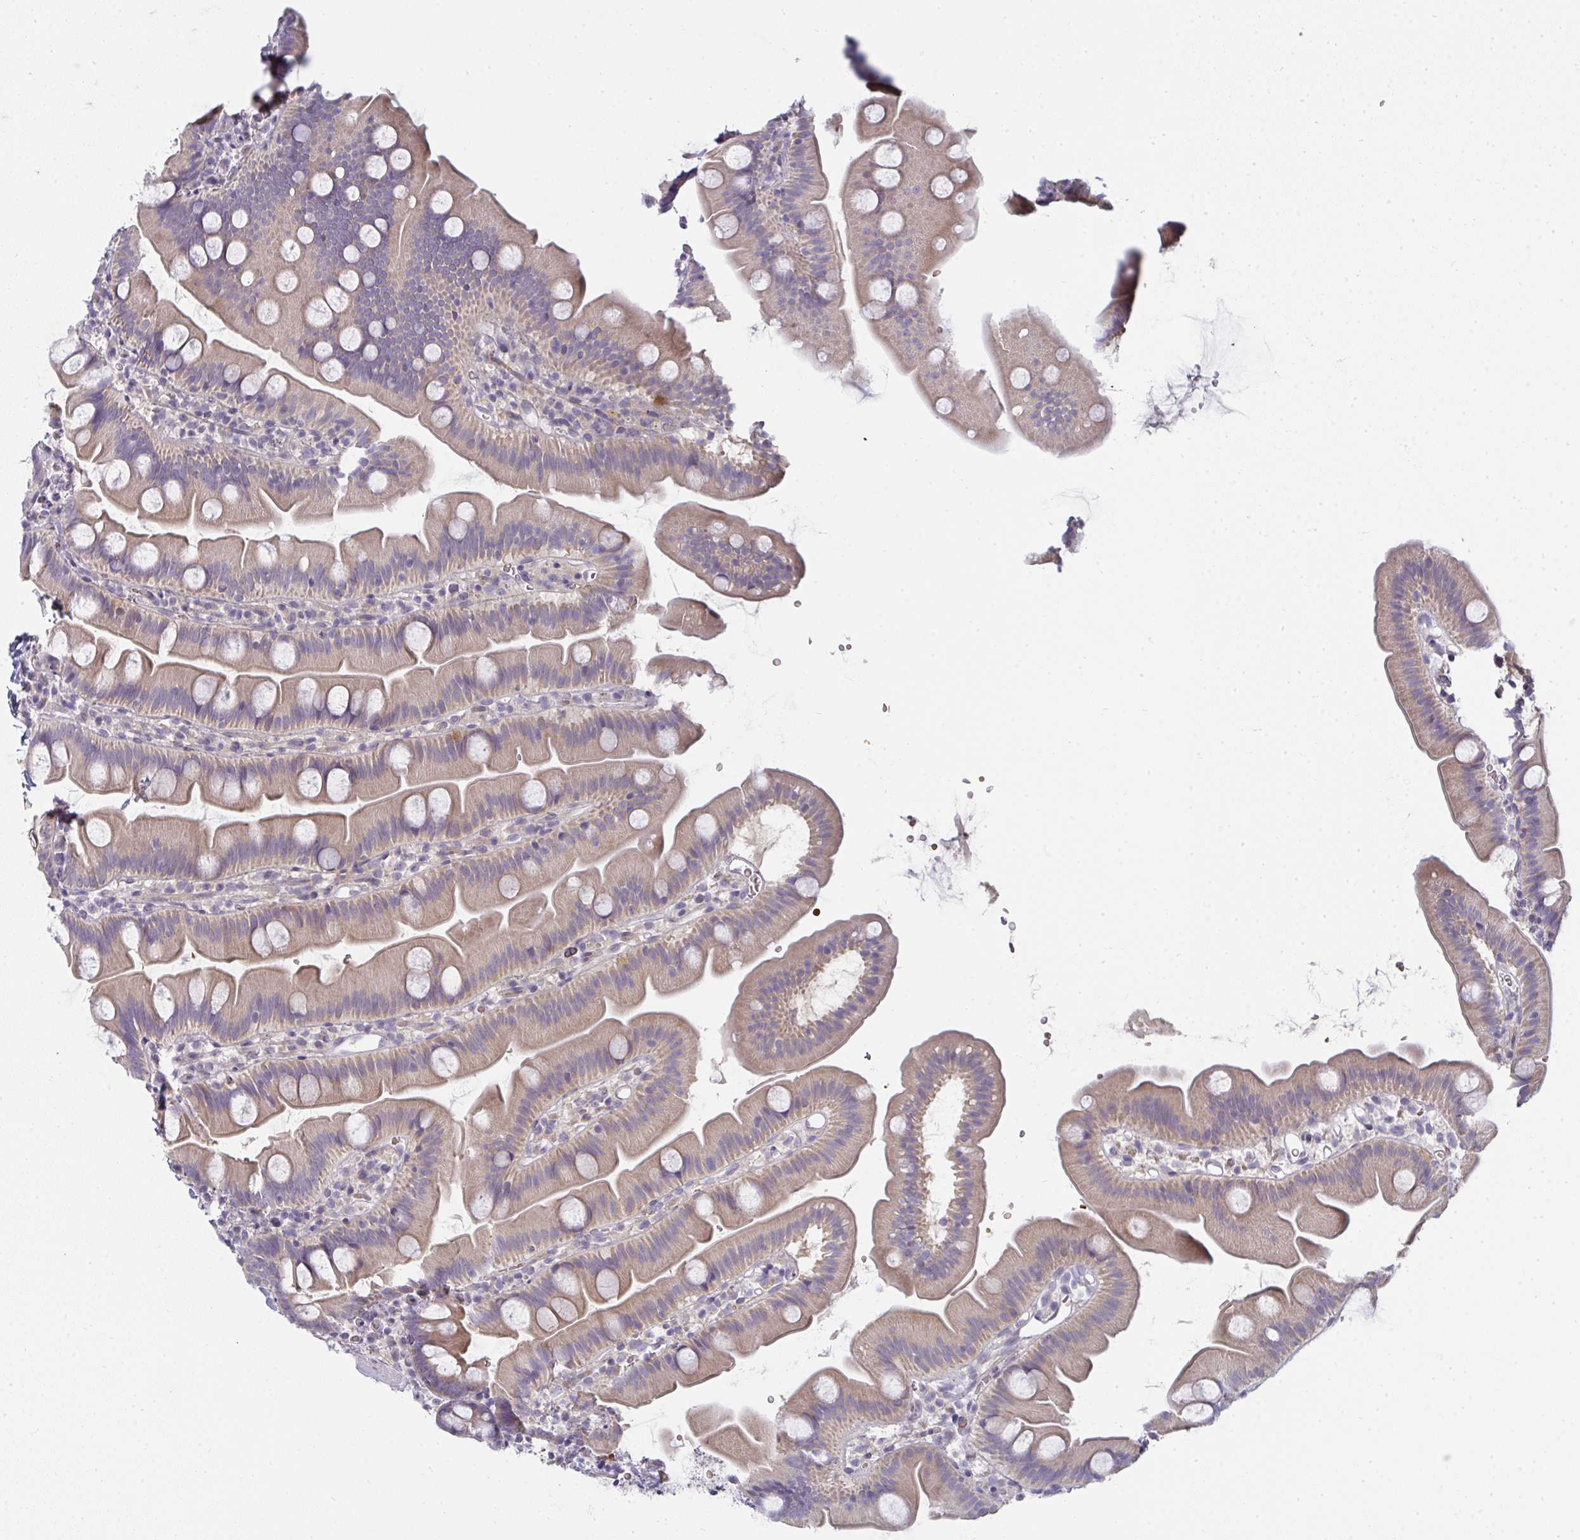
{"staining": {"intensity": "weak", "quantity": "25%-75%", "location": "cytoplasmic/membranous"}, "tissue": "small intestine", "cell_type": "Glandular cells", "image_type": "normal", "snomed": [{"axis": "morphology", "description": "Normal tissue, NOS"}, {"axis": "topography", "description": "Small intestine"}], "caption": "Approximately 25%-75% of glandular cells in benign human small intestine demonstrate weak cytoplasmic/membranous protein positivity as visualized by brown immunohistochemical staining.", "gene": "SHB", "patient": {"sex": "female", "age": 68}}